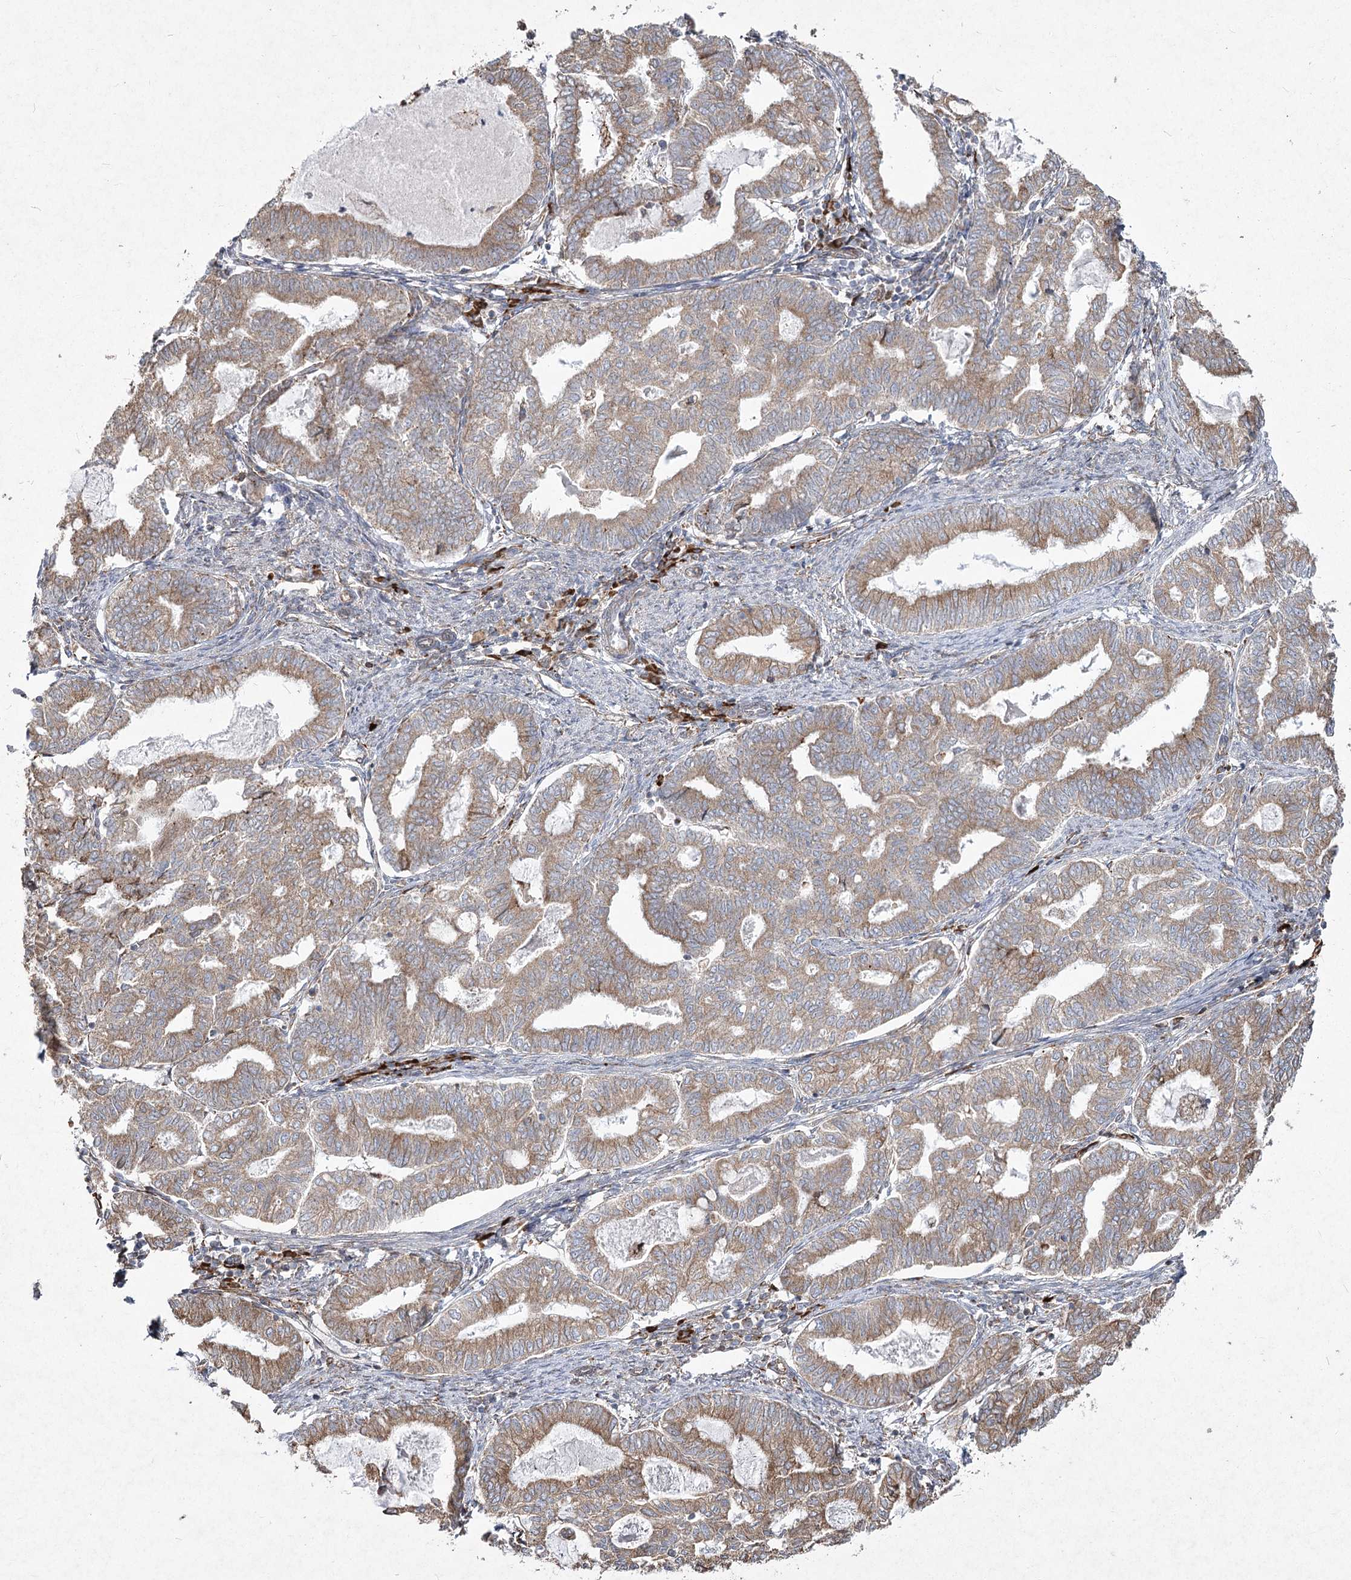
{"staining": {"intensity": "weak", "quantity": ">75%", "location": "cytoplasmic/membranous"}, "tissue": "endometrial cancer", "cell_type": "Tumor cells", "image_type": "cancer", "snomed": [{"axis": "morphology", "description": "Adenocarcinoma, NOS"}, {"axis": "topography", "description": "Endometrium"}], "caption": "A brown stain labels weak cytoplasmic/membranous staining of a protein in human endometrial adenocarcinoma tumor cells. The staining is performed using DAB brown chromogen to label protein expression. The nuclei are counter-stained blue using hematoxylin.", "gene": "NHLRC2", "patient": {"sex": "female", "age": 79}}